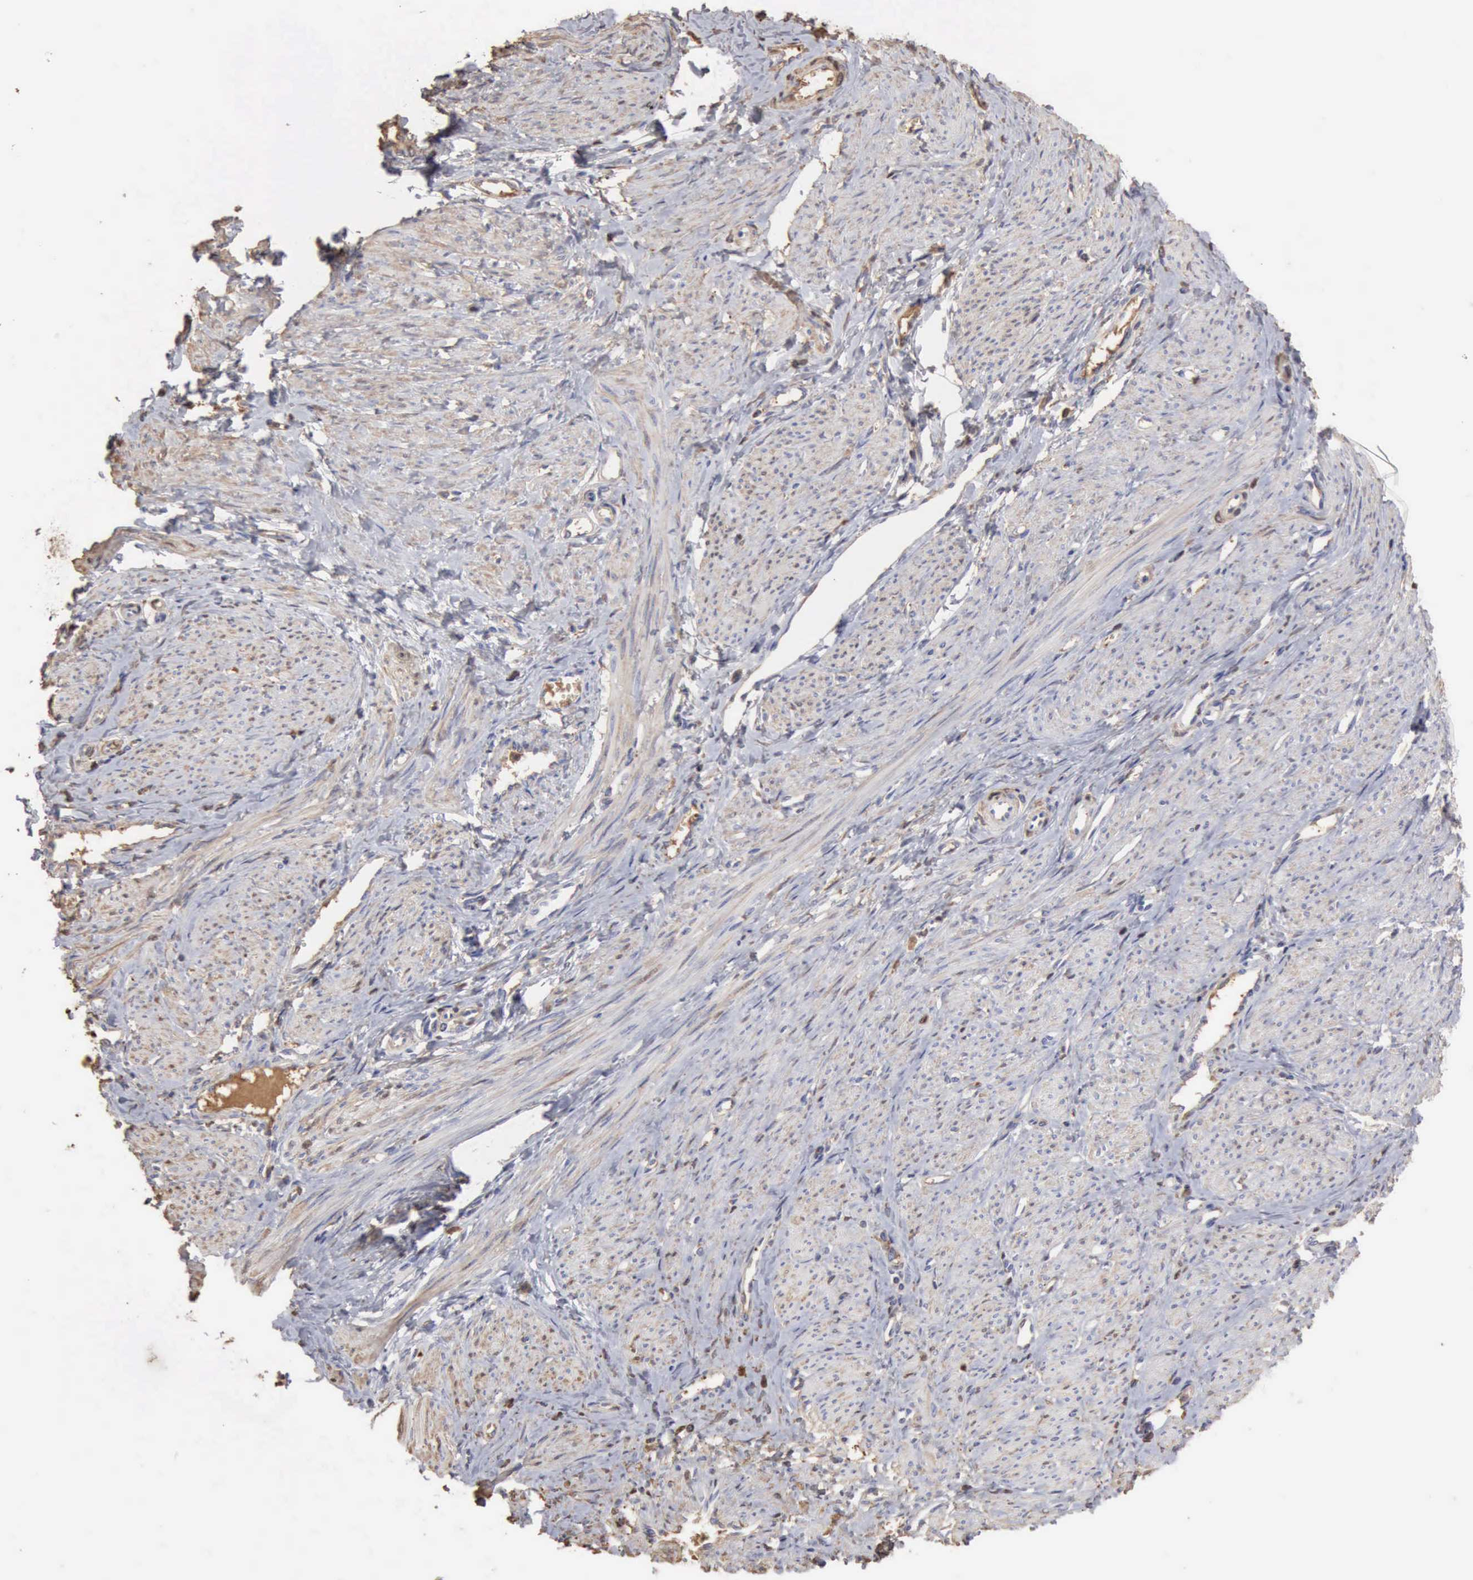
{"staining": {"intensity": "weak", "quantity": "<25%", "location": "cytoplasmic/membranous"}, "tissue": "smooth muscle", "cell_type": "Smooth muscle cells", "image_type": "normal", "snomed": [{"axis": "morphology", "description": "Normal tissue, NOS"}, {"axis": "topography", "description": "Smooth muscle"}, {"axis": "topography", "description": "Uterus"}], "caption": "Smooth muscle stained for a protein using IHC exhibits no expression smooth muscle cells.", "gene": "SERPINA1", "patient": {"sex": "female", "age": 39}}